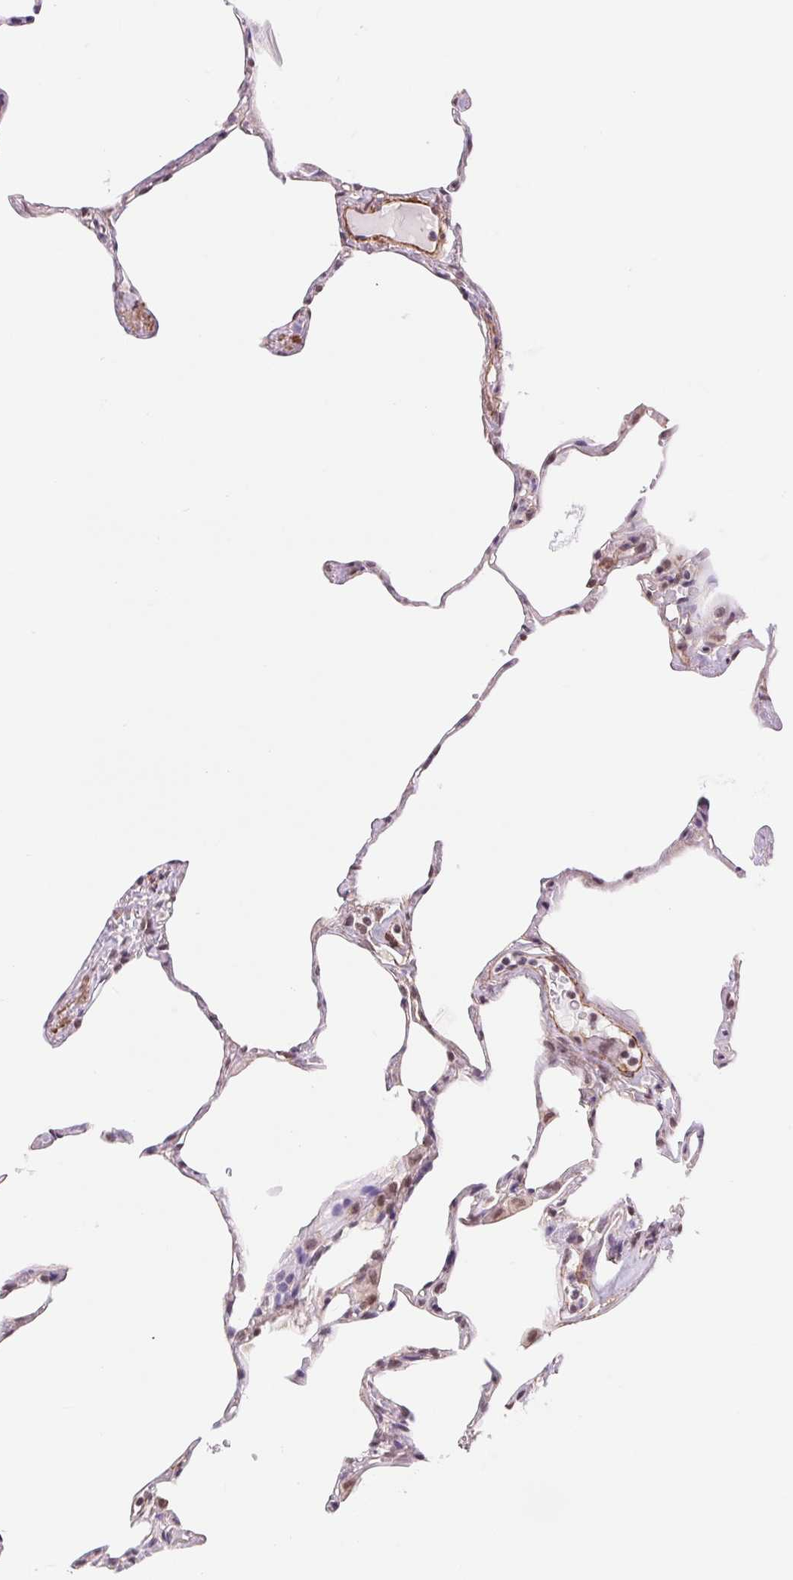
{"staining": {"intensity": "negative", "quantity": "none", "location": "none"}, "tissue": "lung", "cell_type": "Alveolar cells", "image_type": "normal", "snomed": [{"axis": "morphology", "description": "Normal tissue, NOS"}, {"axis": "topography", "description": "Lung"}], "caption": "DAB immunohistochemical staining of unremarkable lung reveals no significant expression in alveolar cells. (Stains: DAB IHC with hematoxylin counter stain, Microscopy: brightfield microscopy at high magnification).", "gene": "BCAT1", "patient": {"sex": "male", "age": 65}}